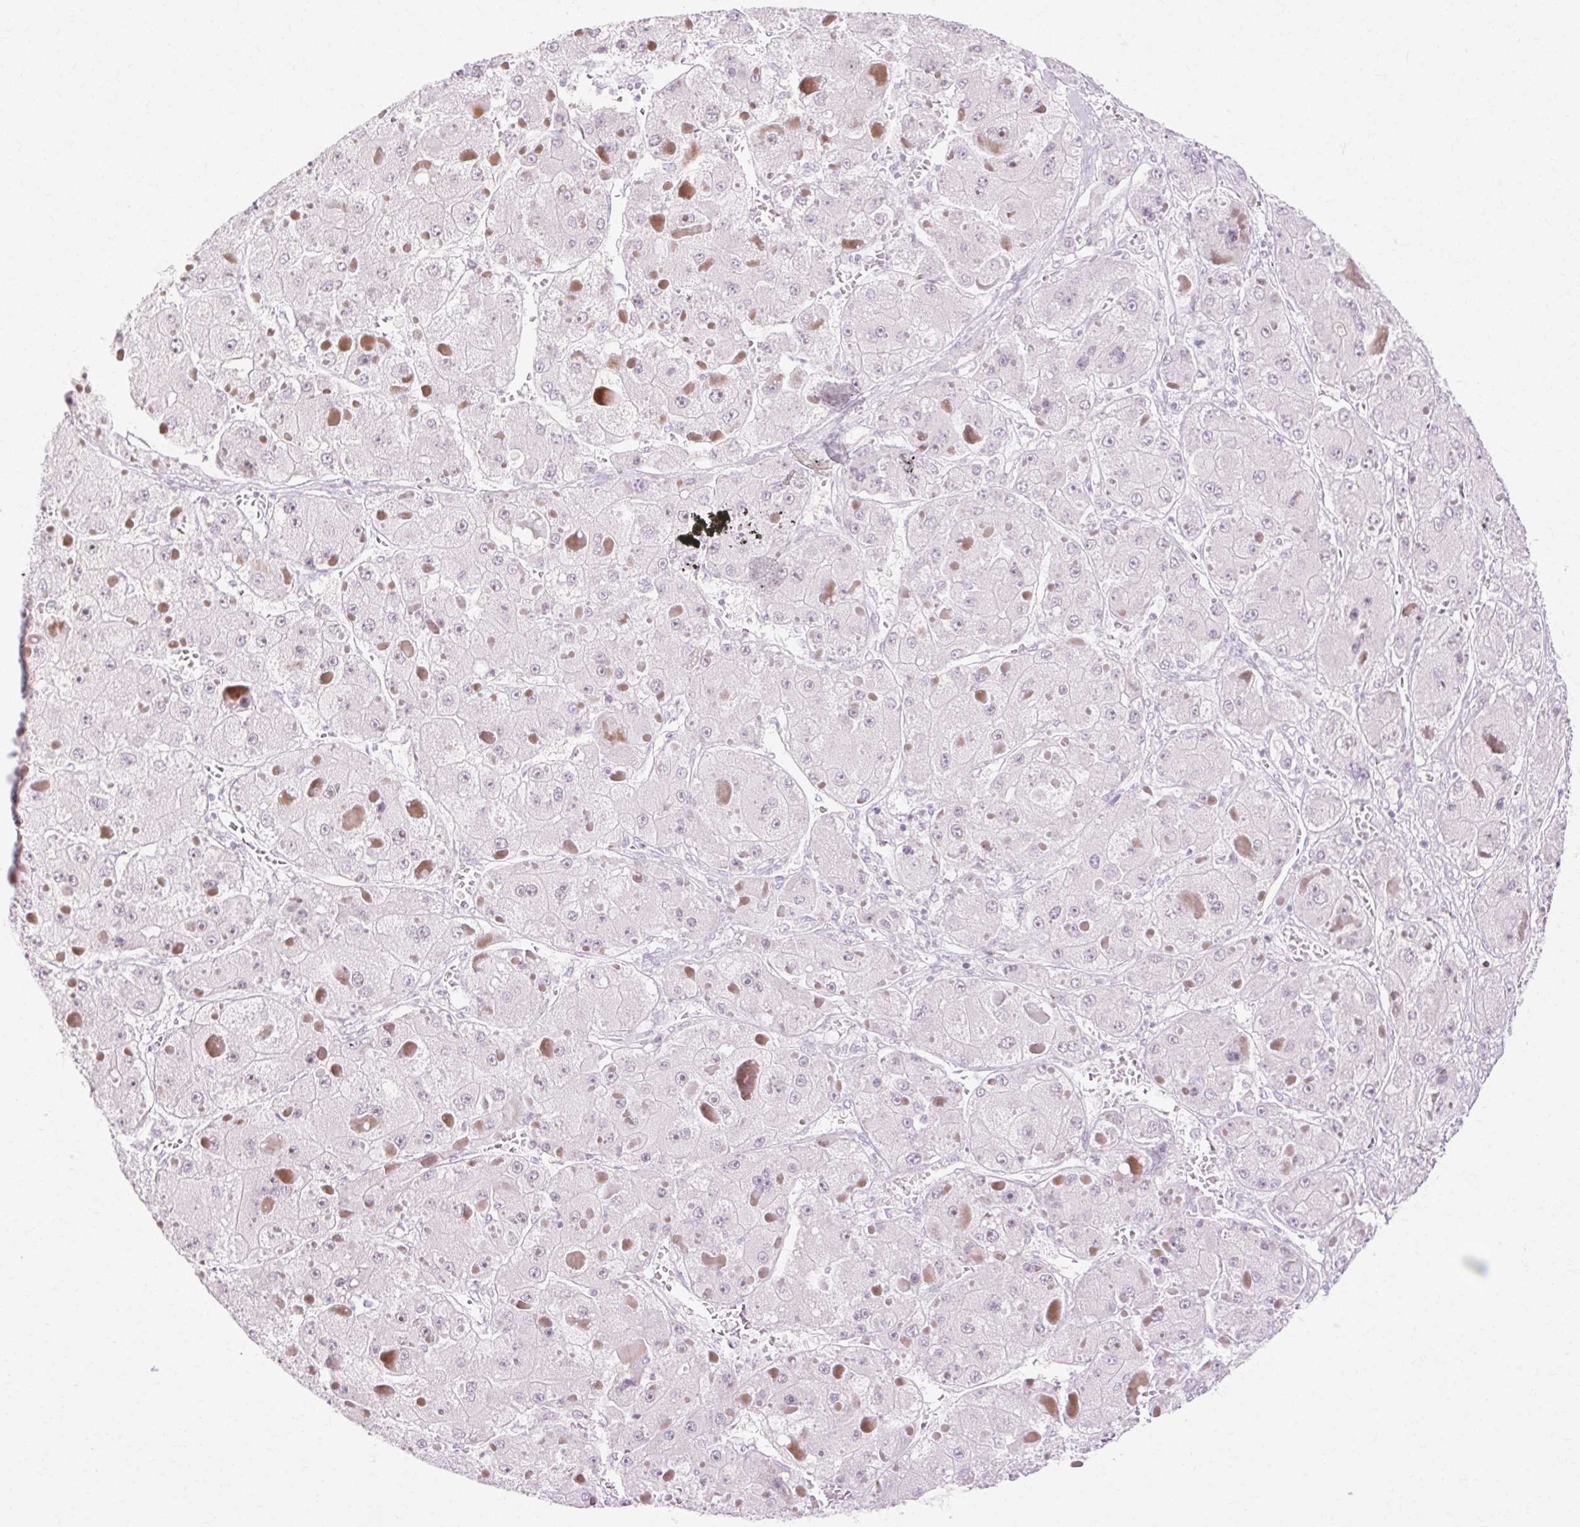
{"staining": {"intensity": "negative", "quantity": "none", "location": "none"}, "tissue": "liver cancer", "cell_type": "Tumor cells", "image_type": "cancer", "snomed": [{"axis": "morphology", "description": "Carcinoma, Hepatocellular, NOS"}, {"axis": "topography", "description": "Liver"}], "caption": "High power microscopy micrograph of an immunohistochemistry micrograph of liver cancer, revealing no significant expression in tumor cells.", "gene": "C3orf49", "patient": {"sex": "female", "age": 73}}